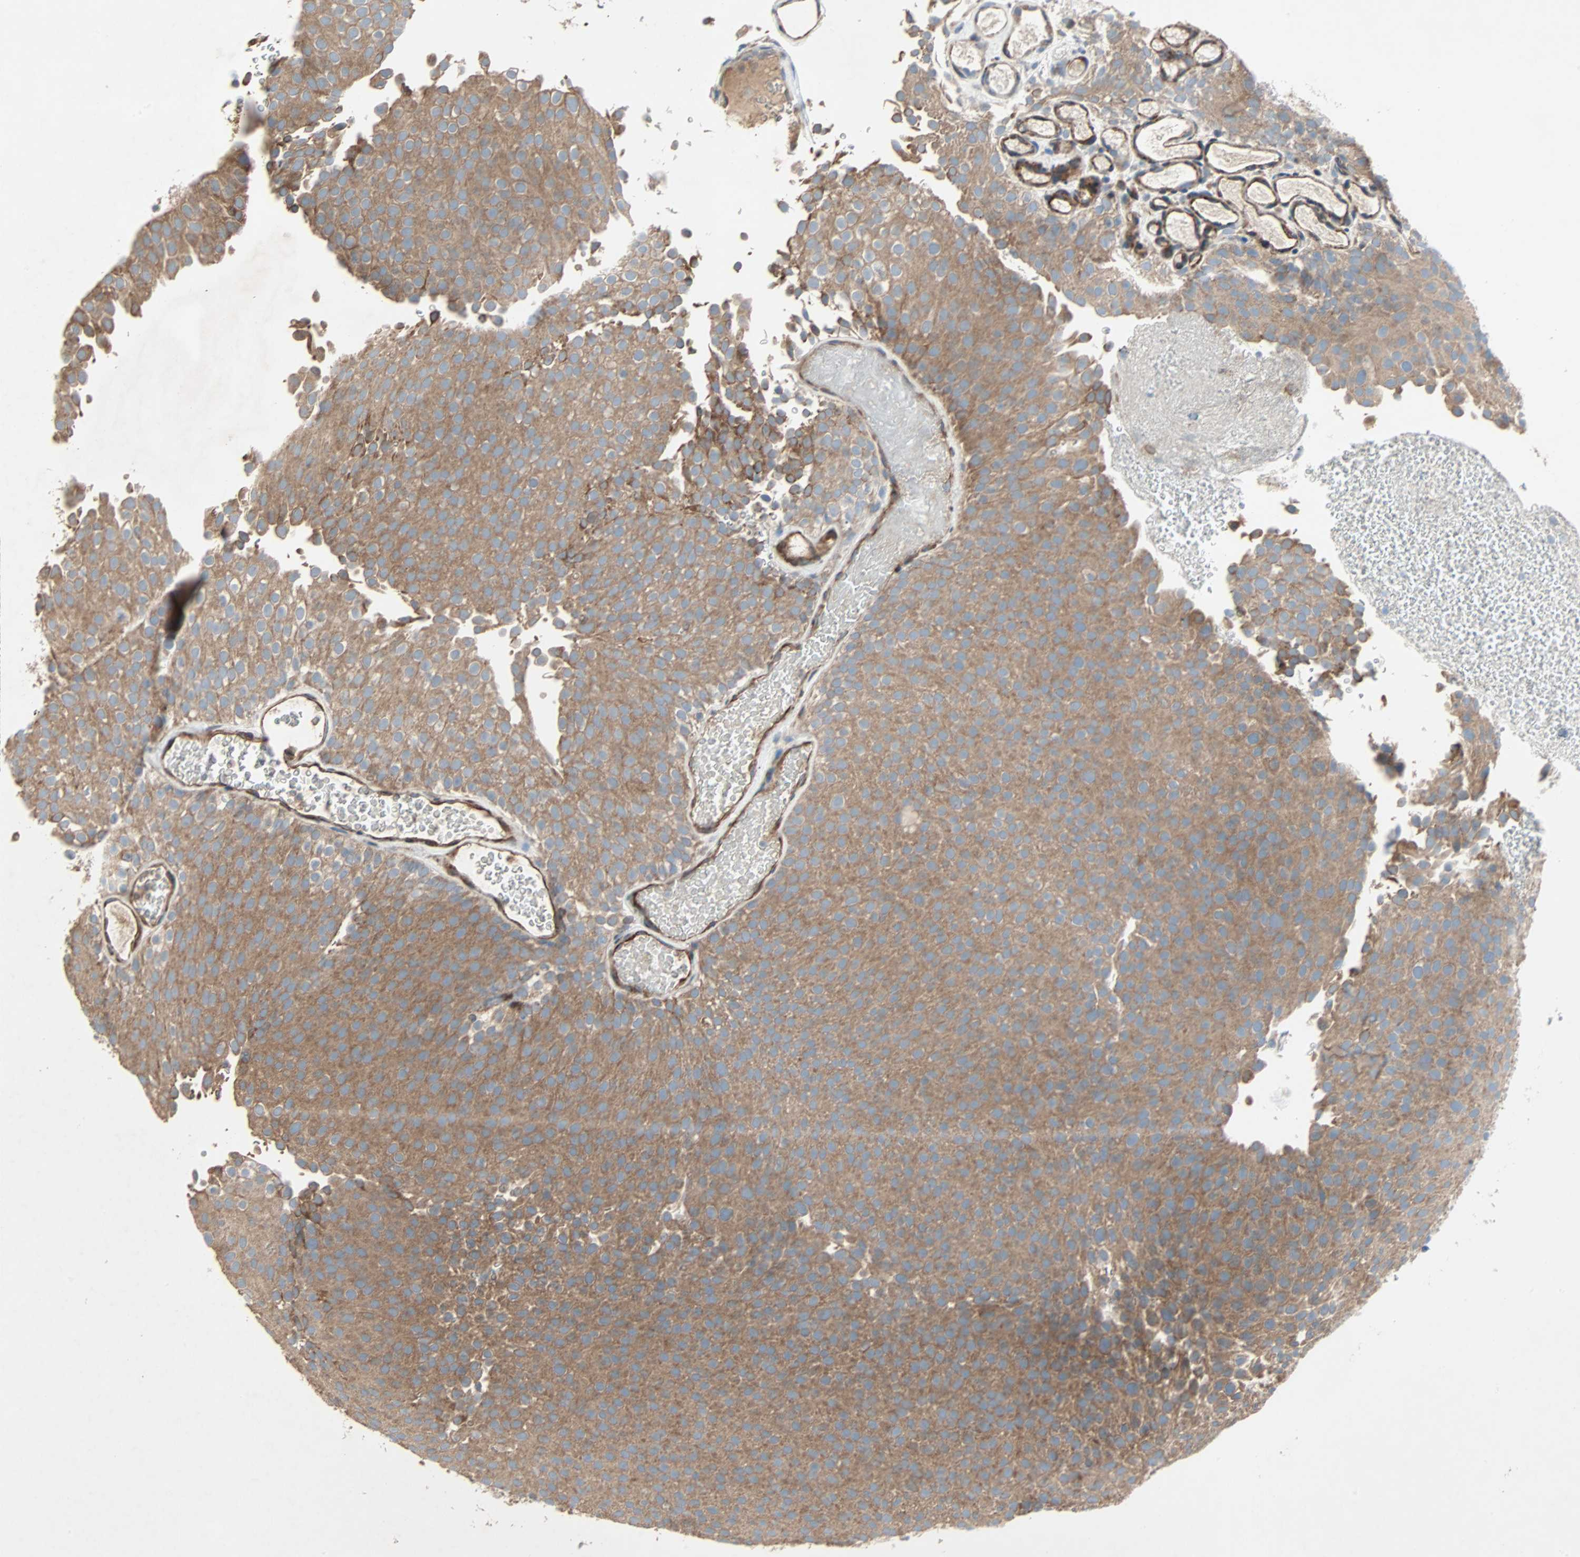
{"staining": {"intensity": "moderate", "quantity": ">75%", "location": "cytoplasmic/membranous"}, "tissue": "urothelial cancer", "cell_type": "Tumor cells", "image_type": "cancer", "snomed": [{"axis": "morphology", "description": "Urothelial carcinoma, Low grade"}, {"axis": "topography", "description": "Urinary bladder"}], "caption": "A high-resolution photomicrograph shows immunohistochemistry staining of urothelial cancer, which exhibits moderate cytoplasmic/membranous expression in about >75% of tumor cells. (Stains: DAB (3,3'-diaminobenzidine) in brown, nuclei in blue, Microscopy: brightfield microscopy at high magnification).", "gene": "XYLT1", "patient": {"sex": "male", "age": 78}}